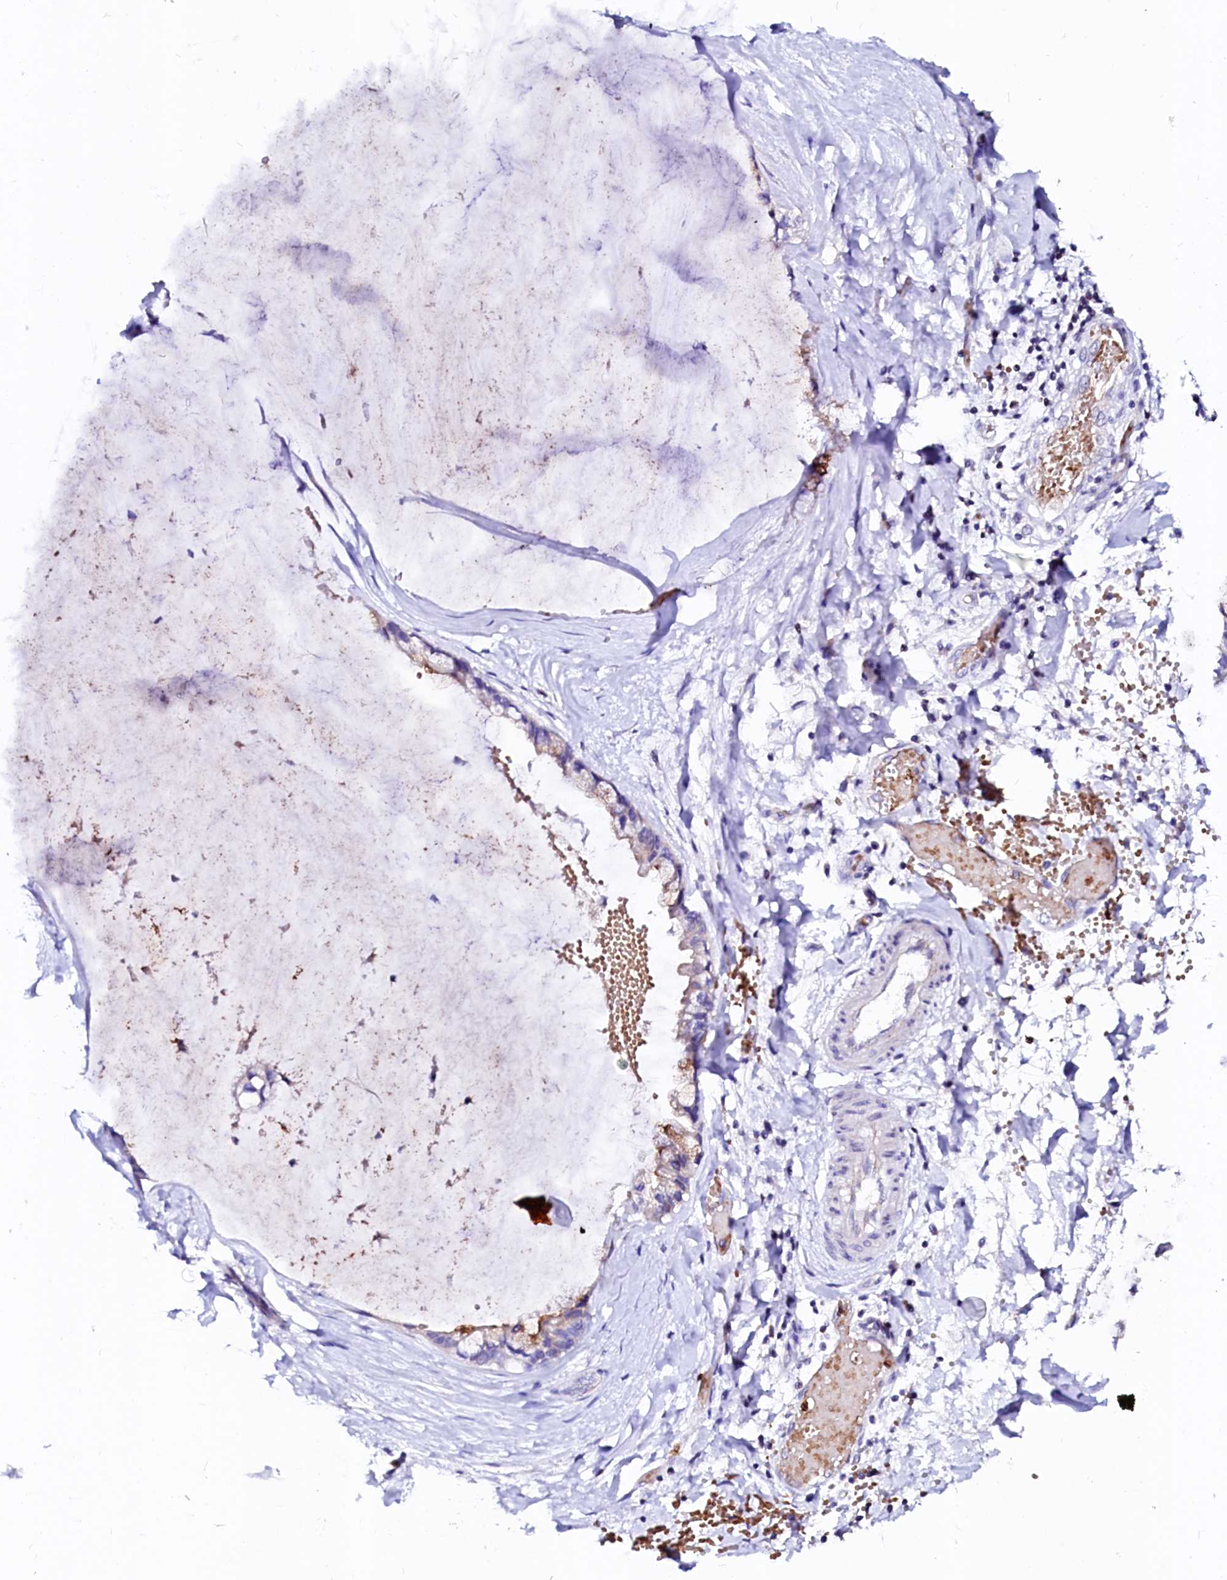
{"staining": {"intensity": "weak", "quantity": "<25%", "location": "cytoplasmic/membranous"}, "tissue": "ovarian cancer", "cell_type": "Tumor cells", "image_type": "cancer", "snomed": [{"axis": "morphology", "description": "Cystadenocarcinoma, mucinous, NOS"}, {"axis": "topography", "description": "Ovary"}], "caption": "There is no significant positivity in tumor cells of ovarian cancer (mucinous cystadenocarcinoma).", "gene": "RAB27A", "patient": {"sex": "female", "age": 39}}